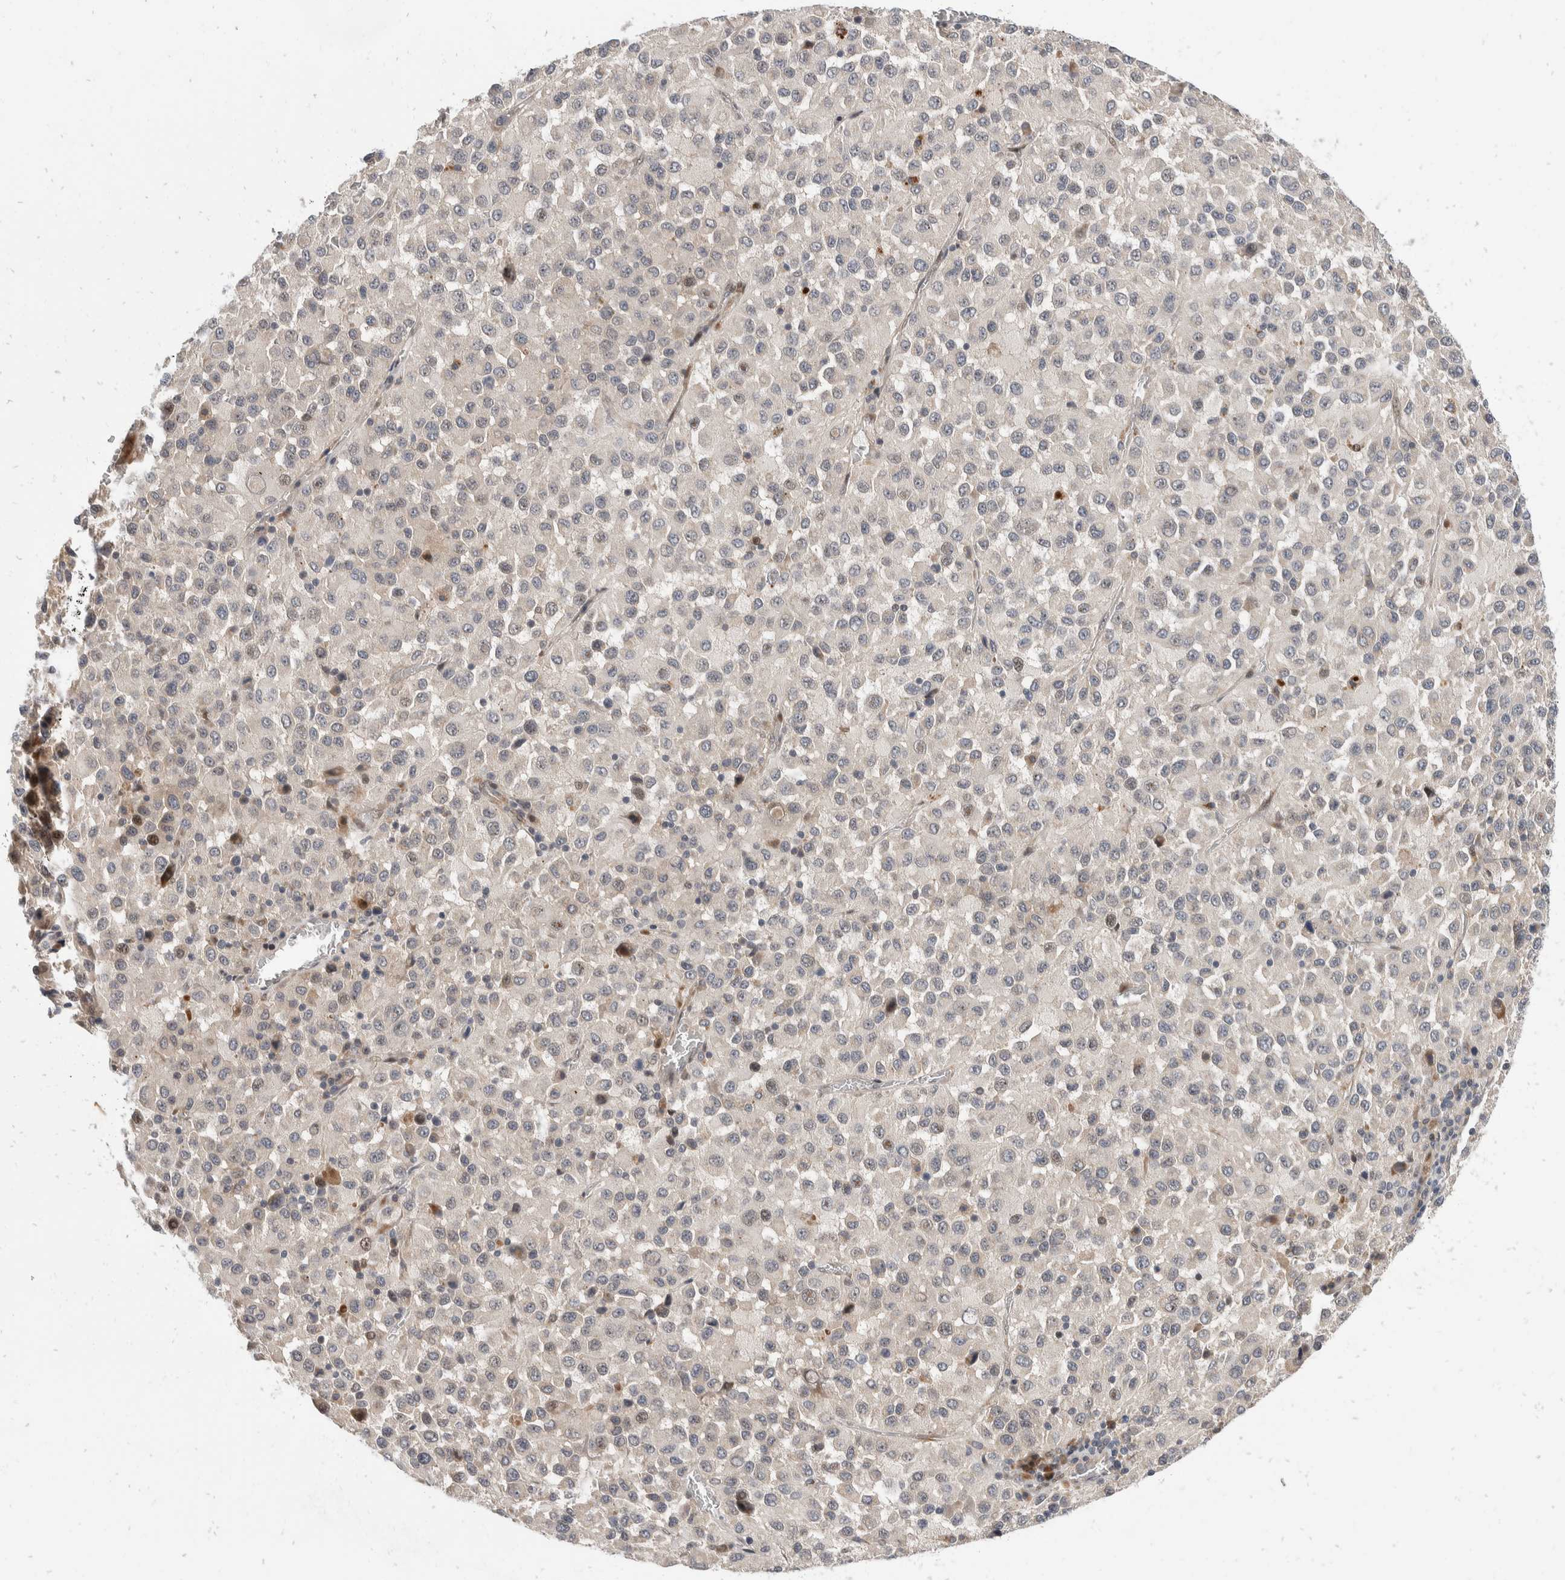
{"staining": {"intensity": "negative", "quantity": "none", "location": "none"}, "tissue": "melanoma", "cell_type": "Tumor cells", "image_type": "cancer", "snomed": [{"axis": "morphology", "description": "Malignant melanoma, Metastatic site"}, {"axis": "topography", "description": "Lung"}], "caption": "Tumor cells are negative for brown protein staining in malignant melanoma (metastatic site).", "gene": "ZNF703", "patient": {"sex": "male", "age": 64}}